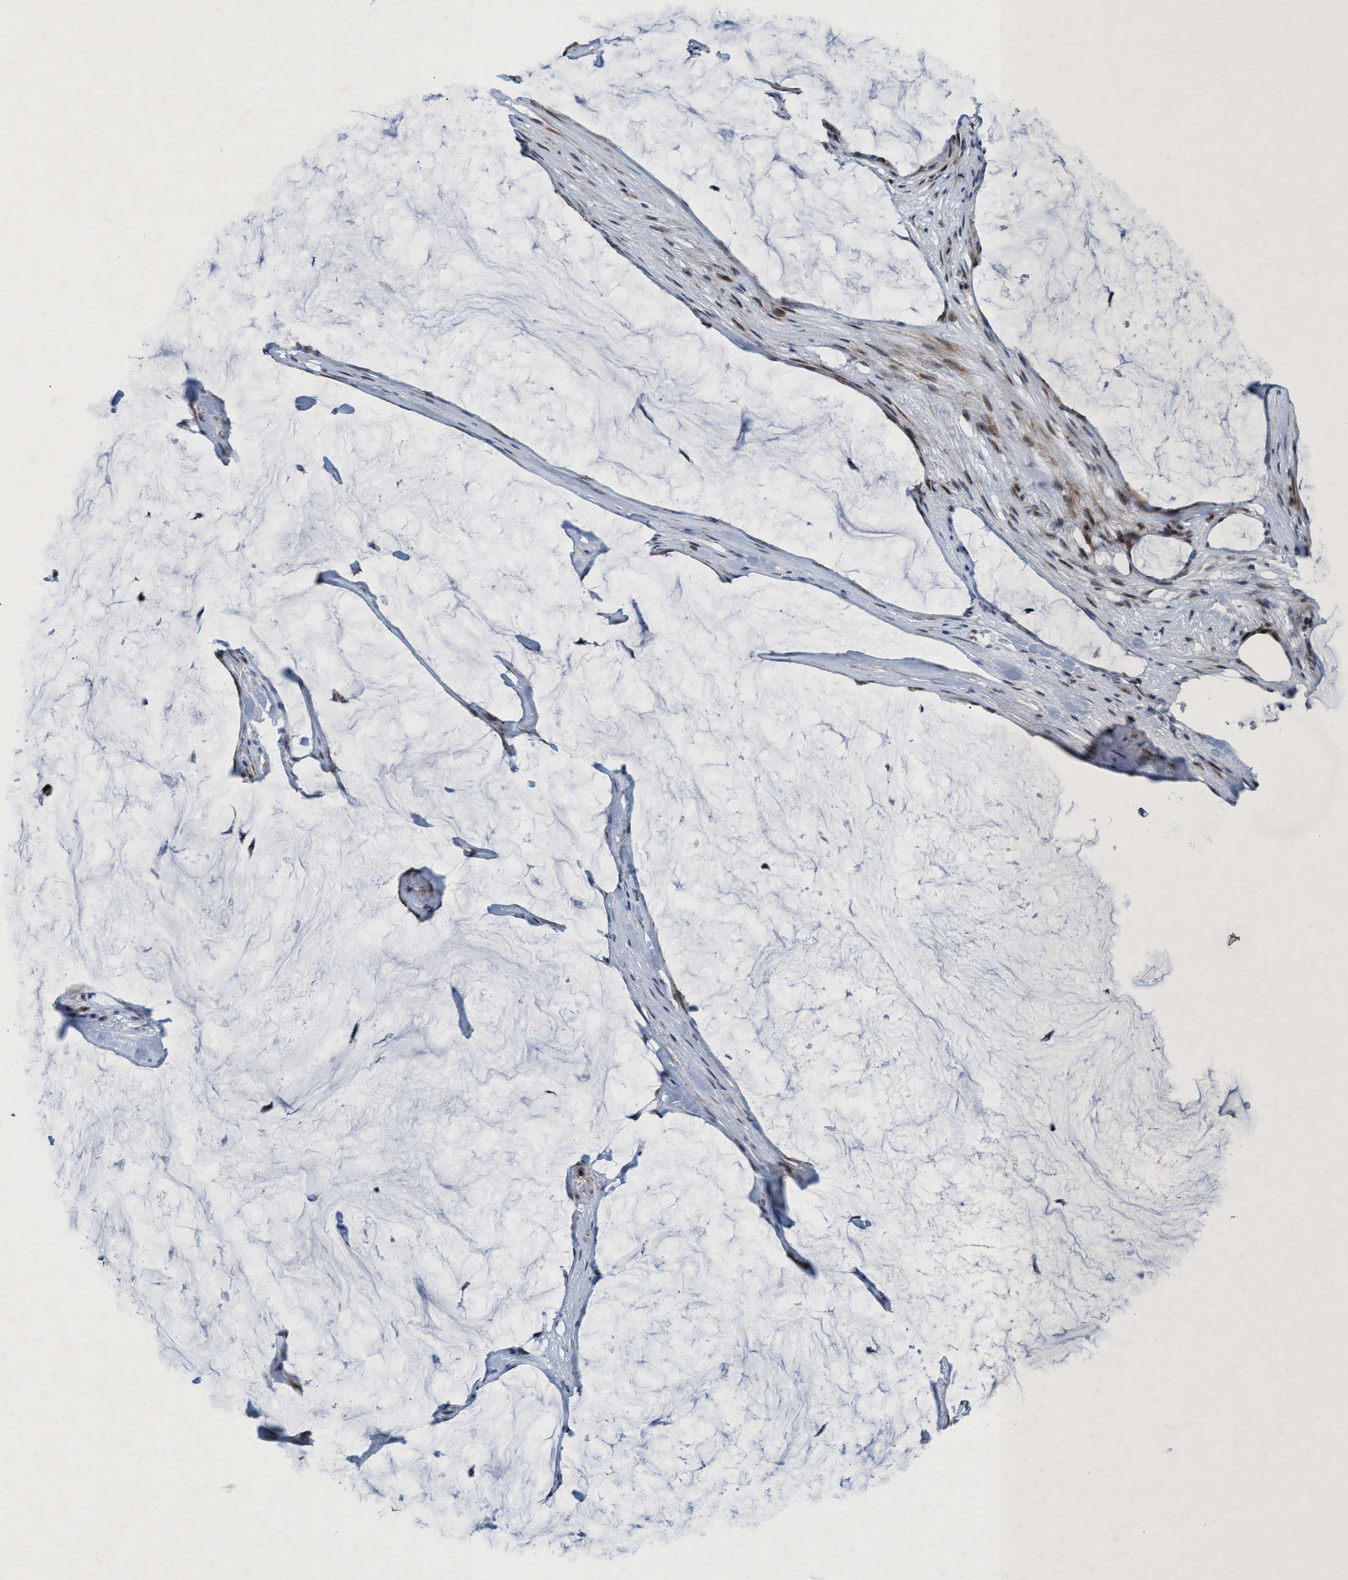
{"staining": {"intensity": "weak", "quantity": ">75%", "location": "nuclear"}, "tissue": "pancreatic cancer", "cell_type": "Tumor cells", "image_type": "cancer", "snomed": [{"axis": "morphology", "description": "Adenocarcinoma, NOS"}, {"axis": "topography", "description": "Pancreas"}], "caption": "Immunohistochemistry histopathology image of pancreatic cancer (adenocarcinoma) stained for a protein (brown), which displays low levels of weak nuclear positivity in about >75% of tumor cells.", "gene": "CWC27", "patient": {"sex": "male", "age": 41}}